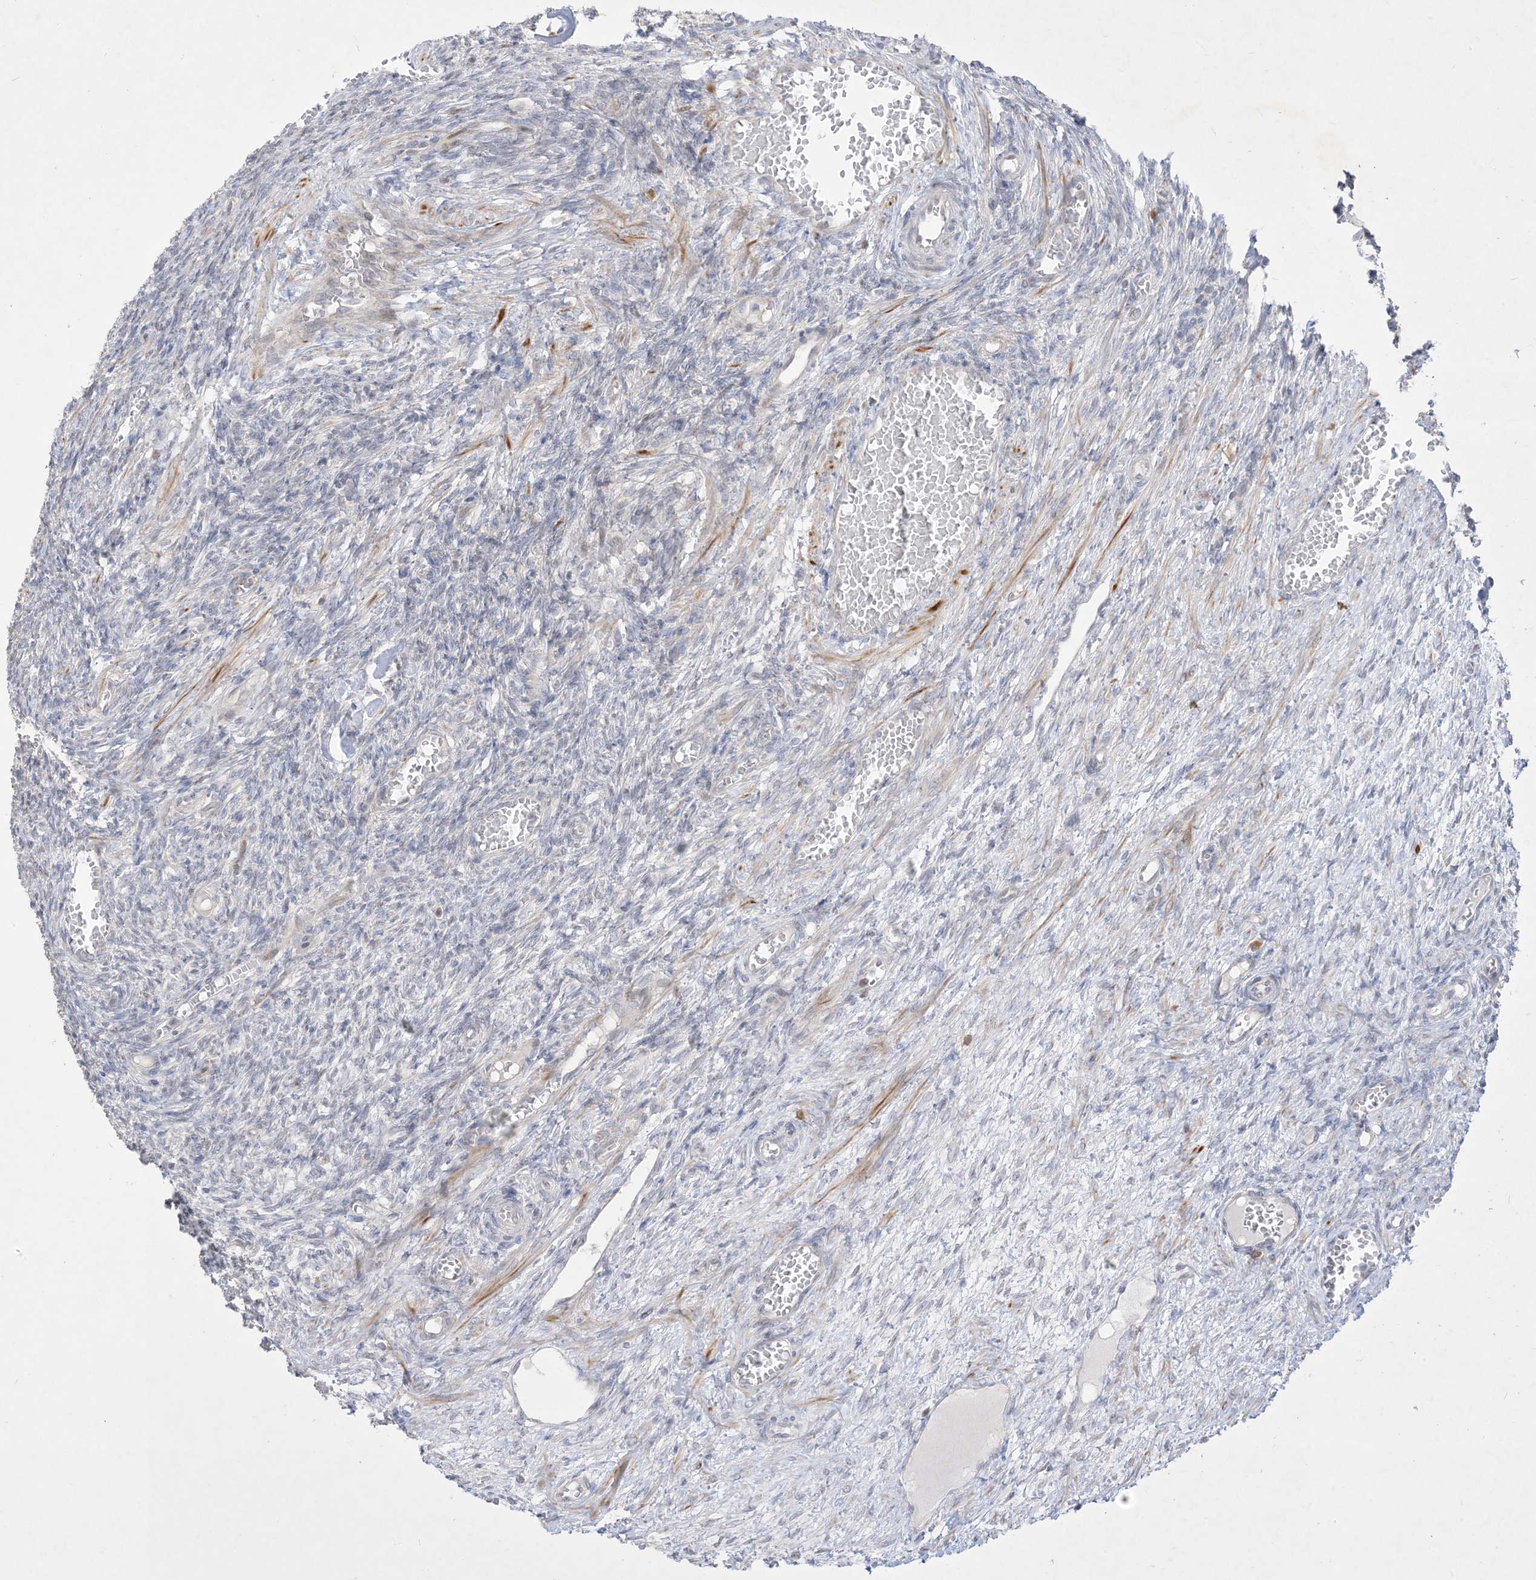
{"staining": {"intensity": "negative", "quantity": "none", "location": "none"}, "tissue": "ovary", "cell_type": "Ovarian stroma cells", "image_type": "normal", "snomed": [{"axis": "morphology", "description": "Normal tissue, NOS"}, {"axis": "topography", "description": "Ovary"}], "caption": "An immunohistochemistry micrograph of benign ovary is shown. There is no staining in ovarian stroma cells of ovary.", "gene": "BHLHE40", "patient": {"sex": "female", "age": 27}}